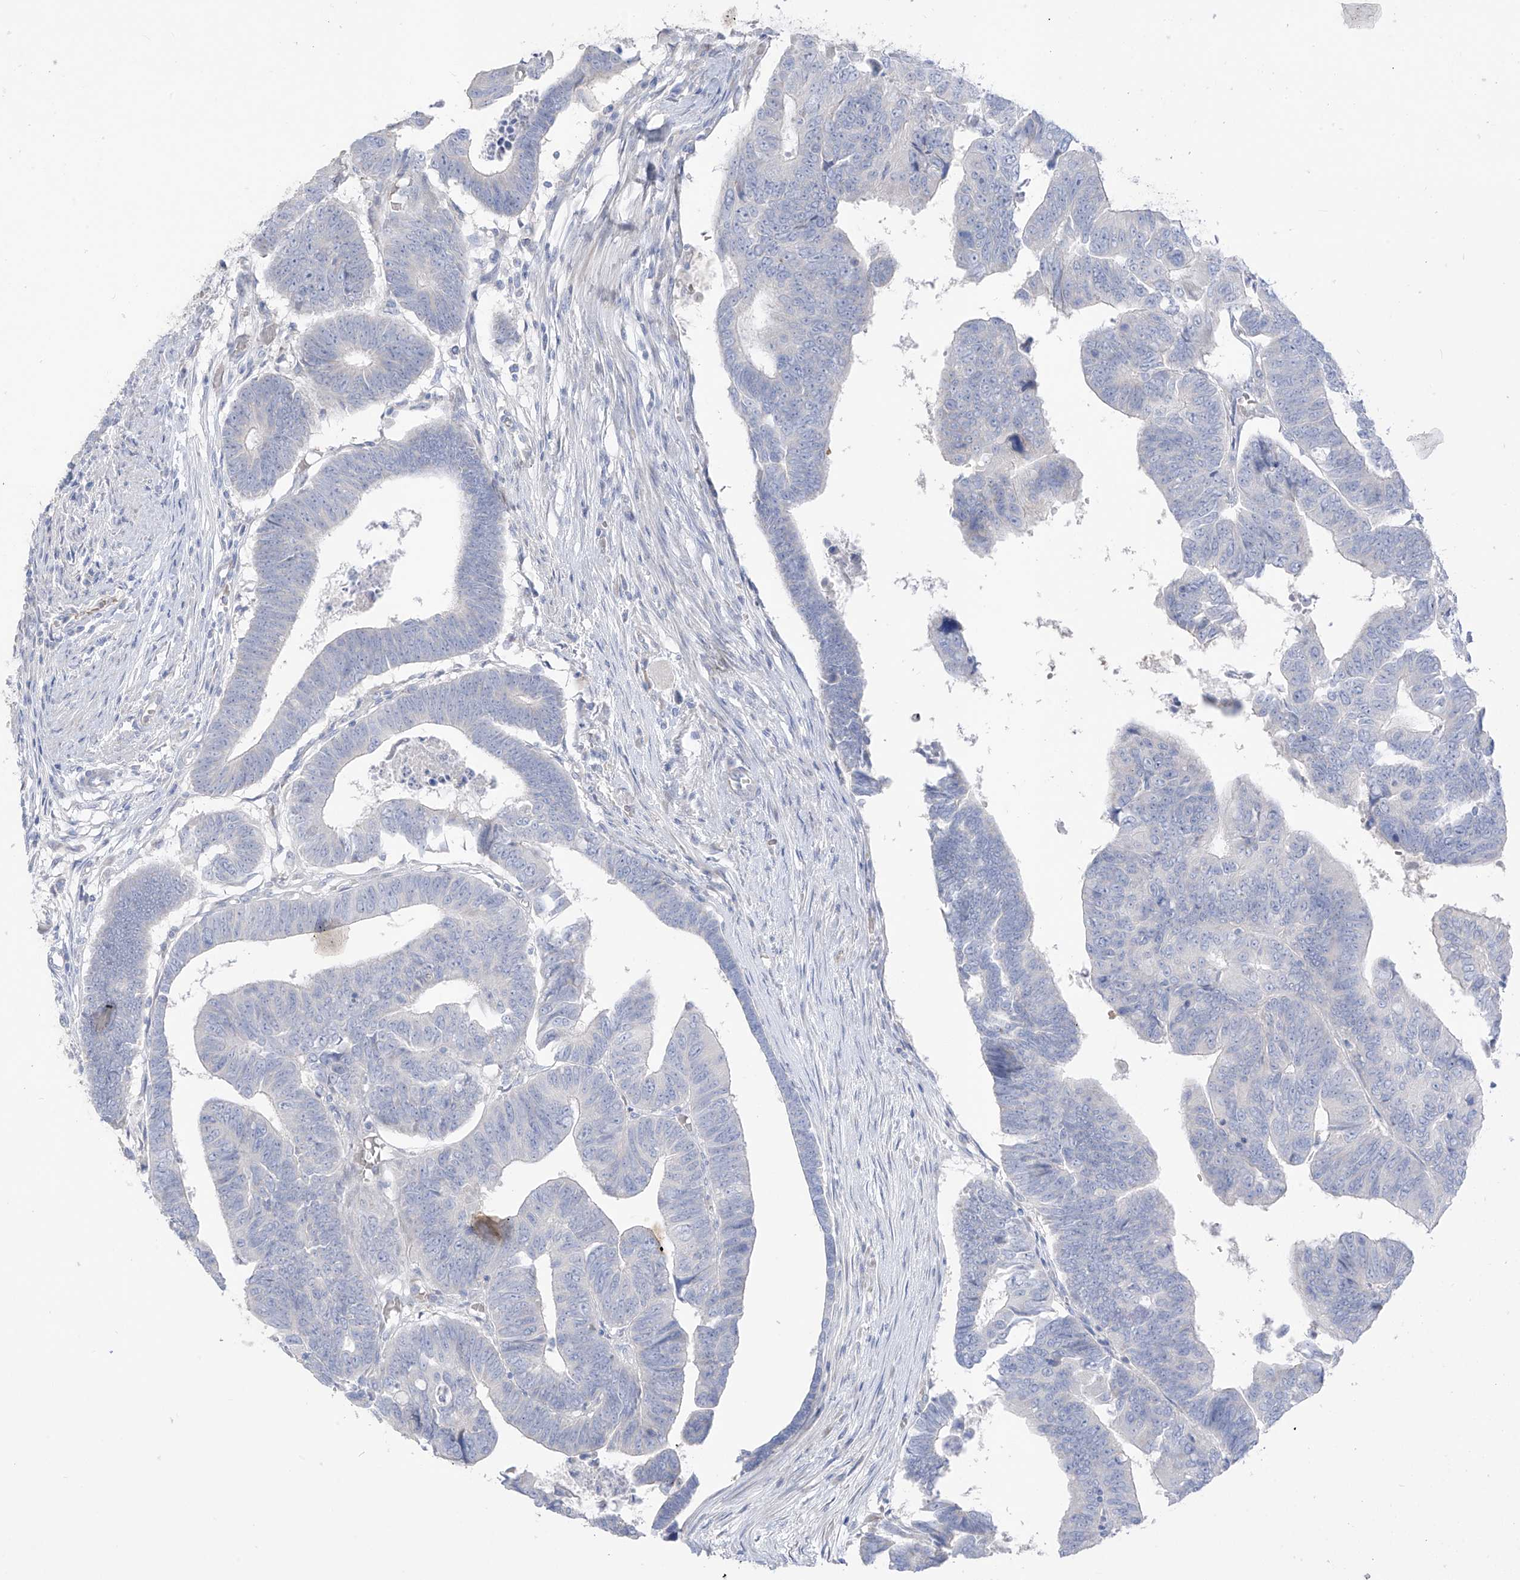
{"staining": {"intensity": "negative", "quantity": "none", "location": "none"}, "tissue": "colorectal cancer", "cell_type": "Tumor cells", "image_type": "cancer", "snomed": [{"axis": "morphology", "description": "Adenocarcinoma, NOS"}, {"axis": "topography", "description": "Rectum"}], "caption": "Immunohistochemistry micrograph of human colorectal cancer stained for a protein (brown), which displays no expression in tumor cells.", "gene": "ASPRV1", "patient": {"sex": "female", "age": 65}}